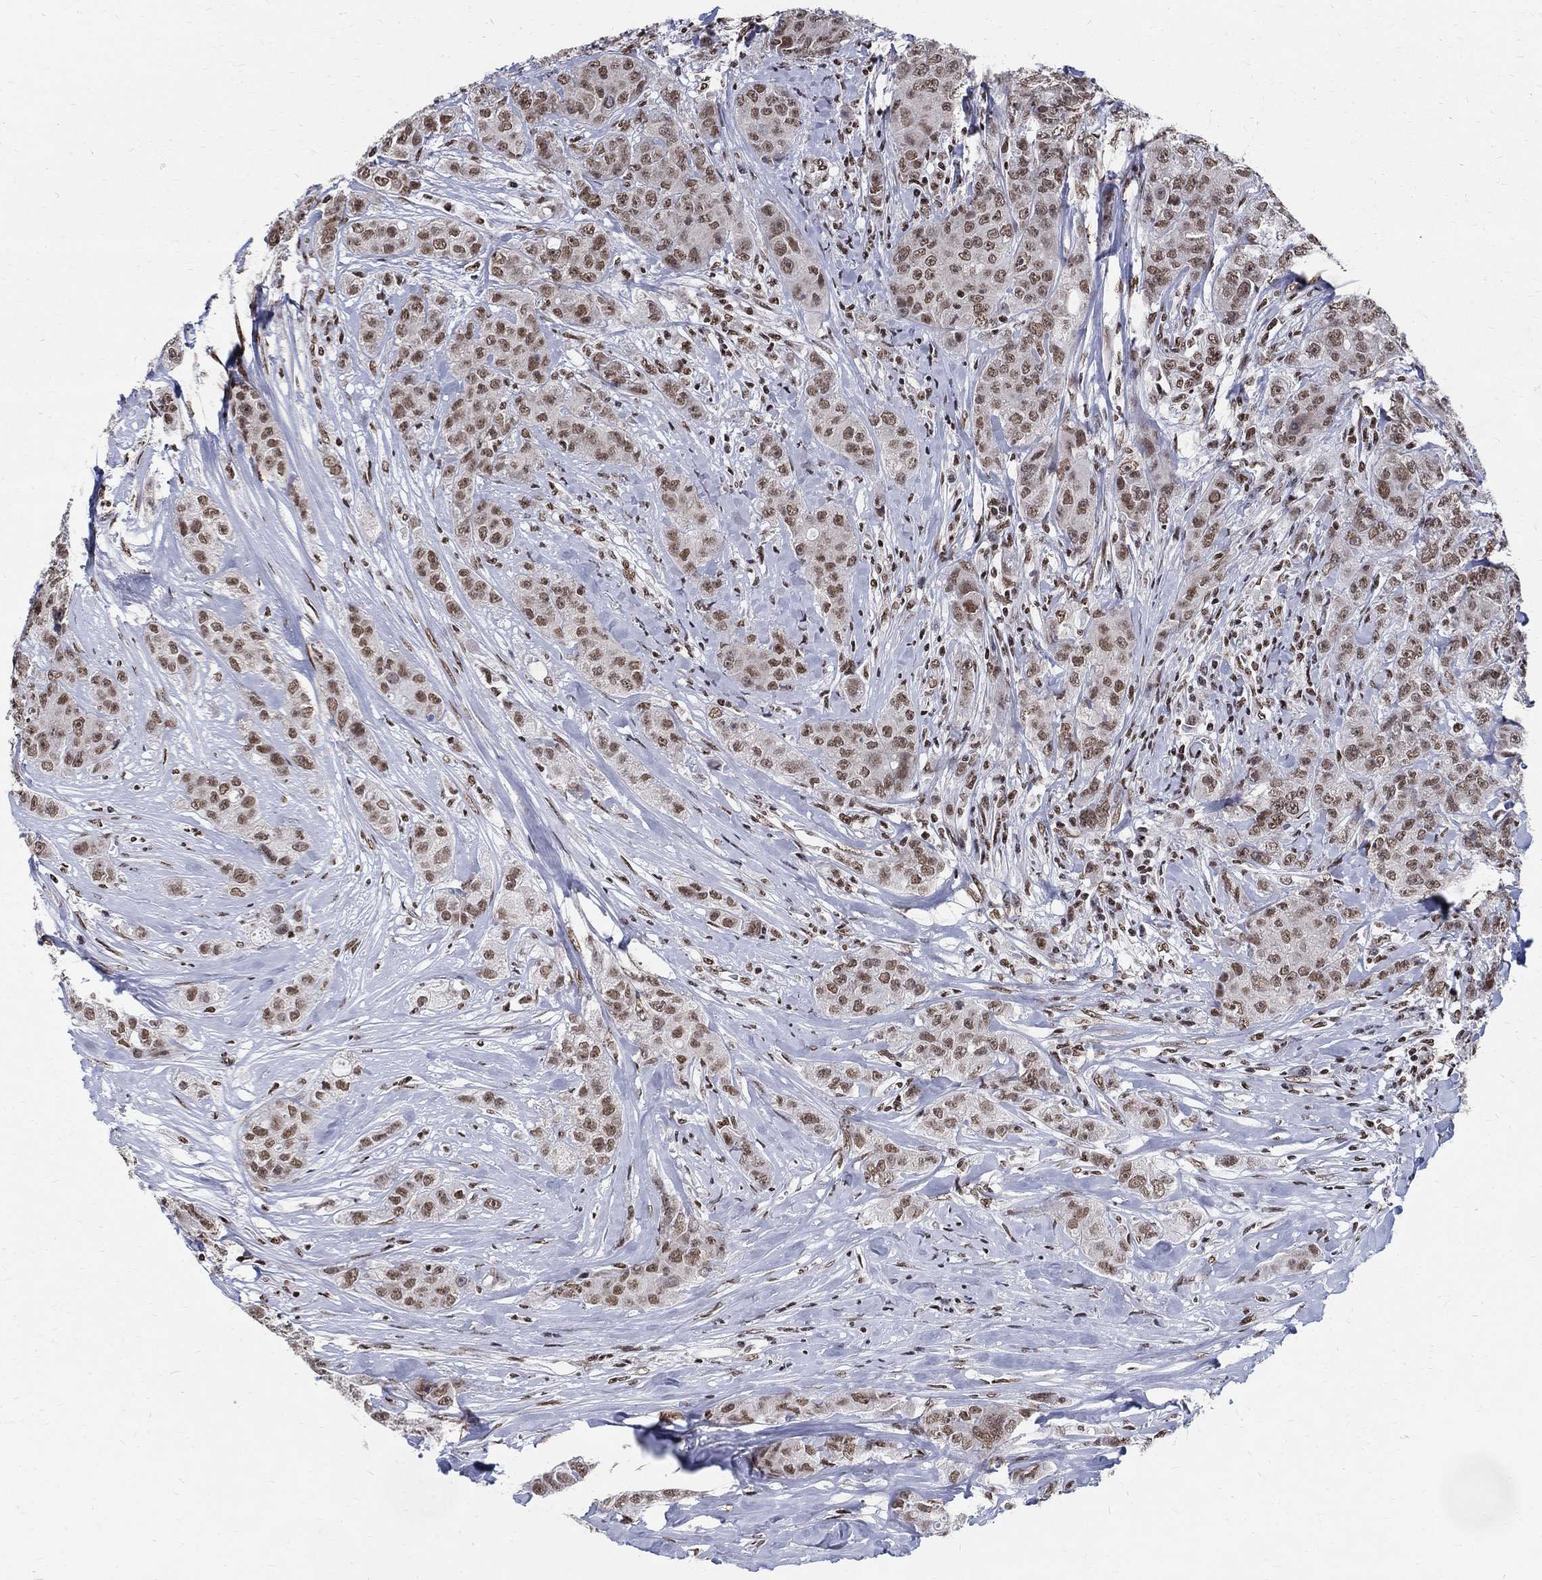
{"staining": {"intensity": "moderate", "quantity": ">75%", "location": "nuclear"}, "tissue": "breast cancer", "cell_type": "Tumor cells", "image_type": "cancer", "snomed": [{"axis": "morphology", "description": "Duct carcinoma"}, {"axis": "topography", "description": "Breast"}], "caption": "Protein expression analysis of human infiltrating ductal carcinoma (breast) reveals moderate nuclear staining in about >75% of tumor cells.", "gene": "FBXO16", "patient": {"sex": "female", "age": 43}}